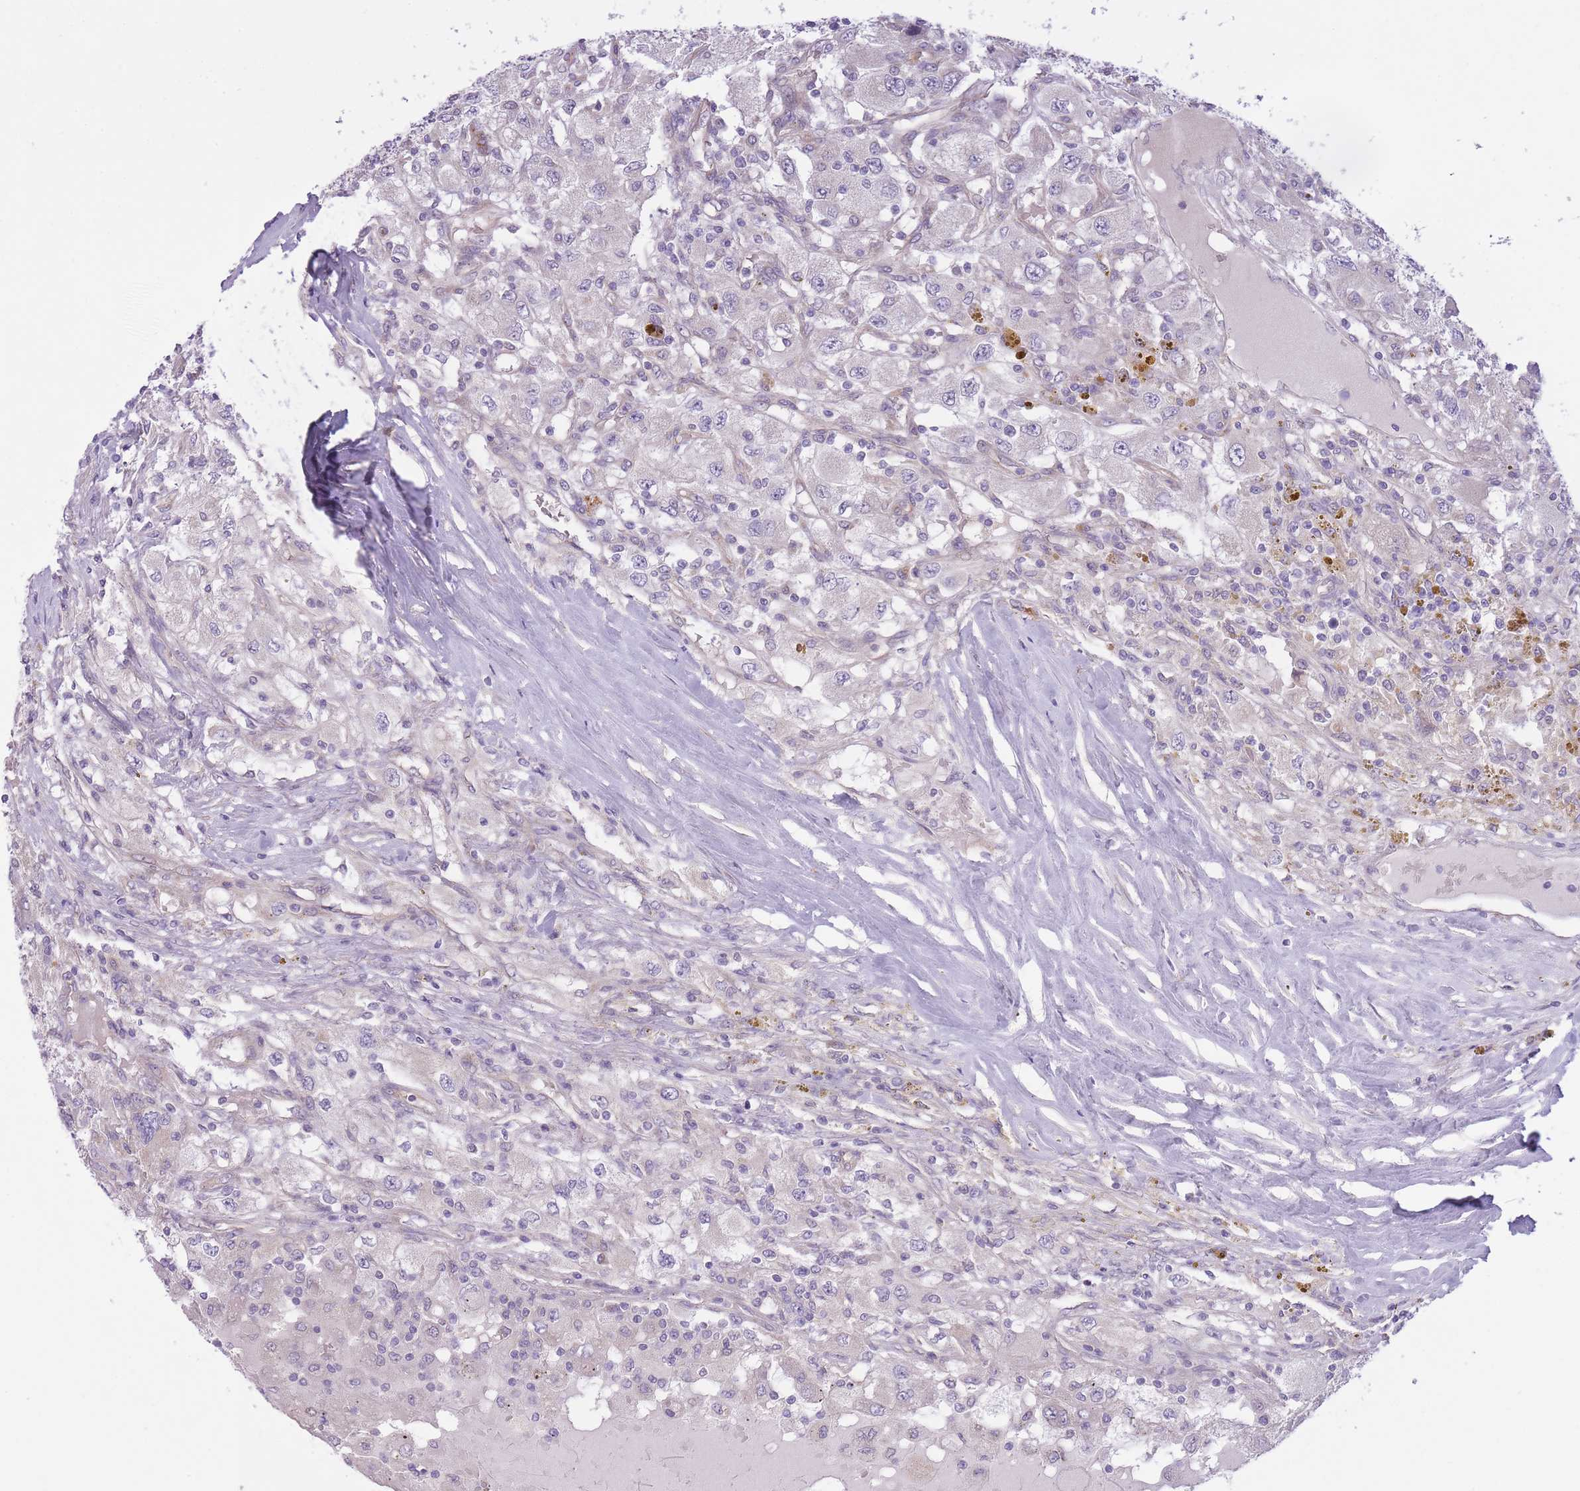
{"staining": {"intensity": "negative", "quantity": "none", "location": "none"}, "tissue": "renal cancer", "cell_type": "Tumor cells", "image_type": "cancer", "snomed": [{"axis": "morphology", "description": "Adenocarcinoma, NOS"}, {"axis": "topography", "description": "Kidney"}], "caption": "Tumor cells are negative for brown protein staining in renal cancer.", "gene": "REV1", "patient": {"sex": "female", "age": 67}}